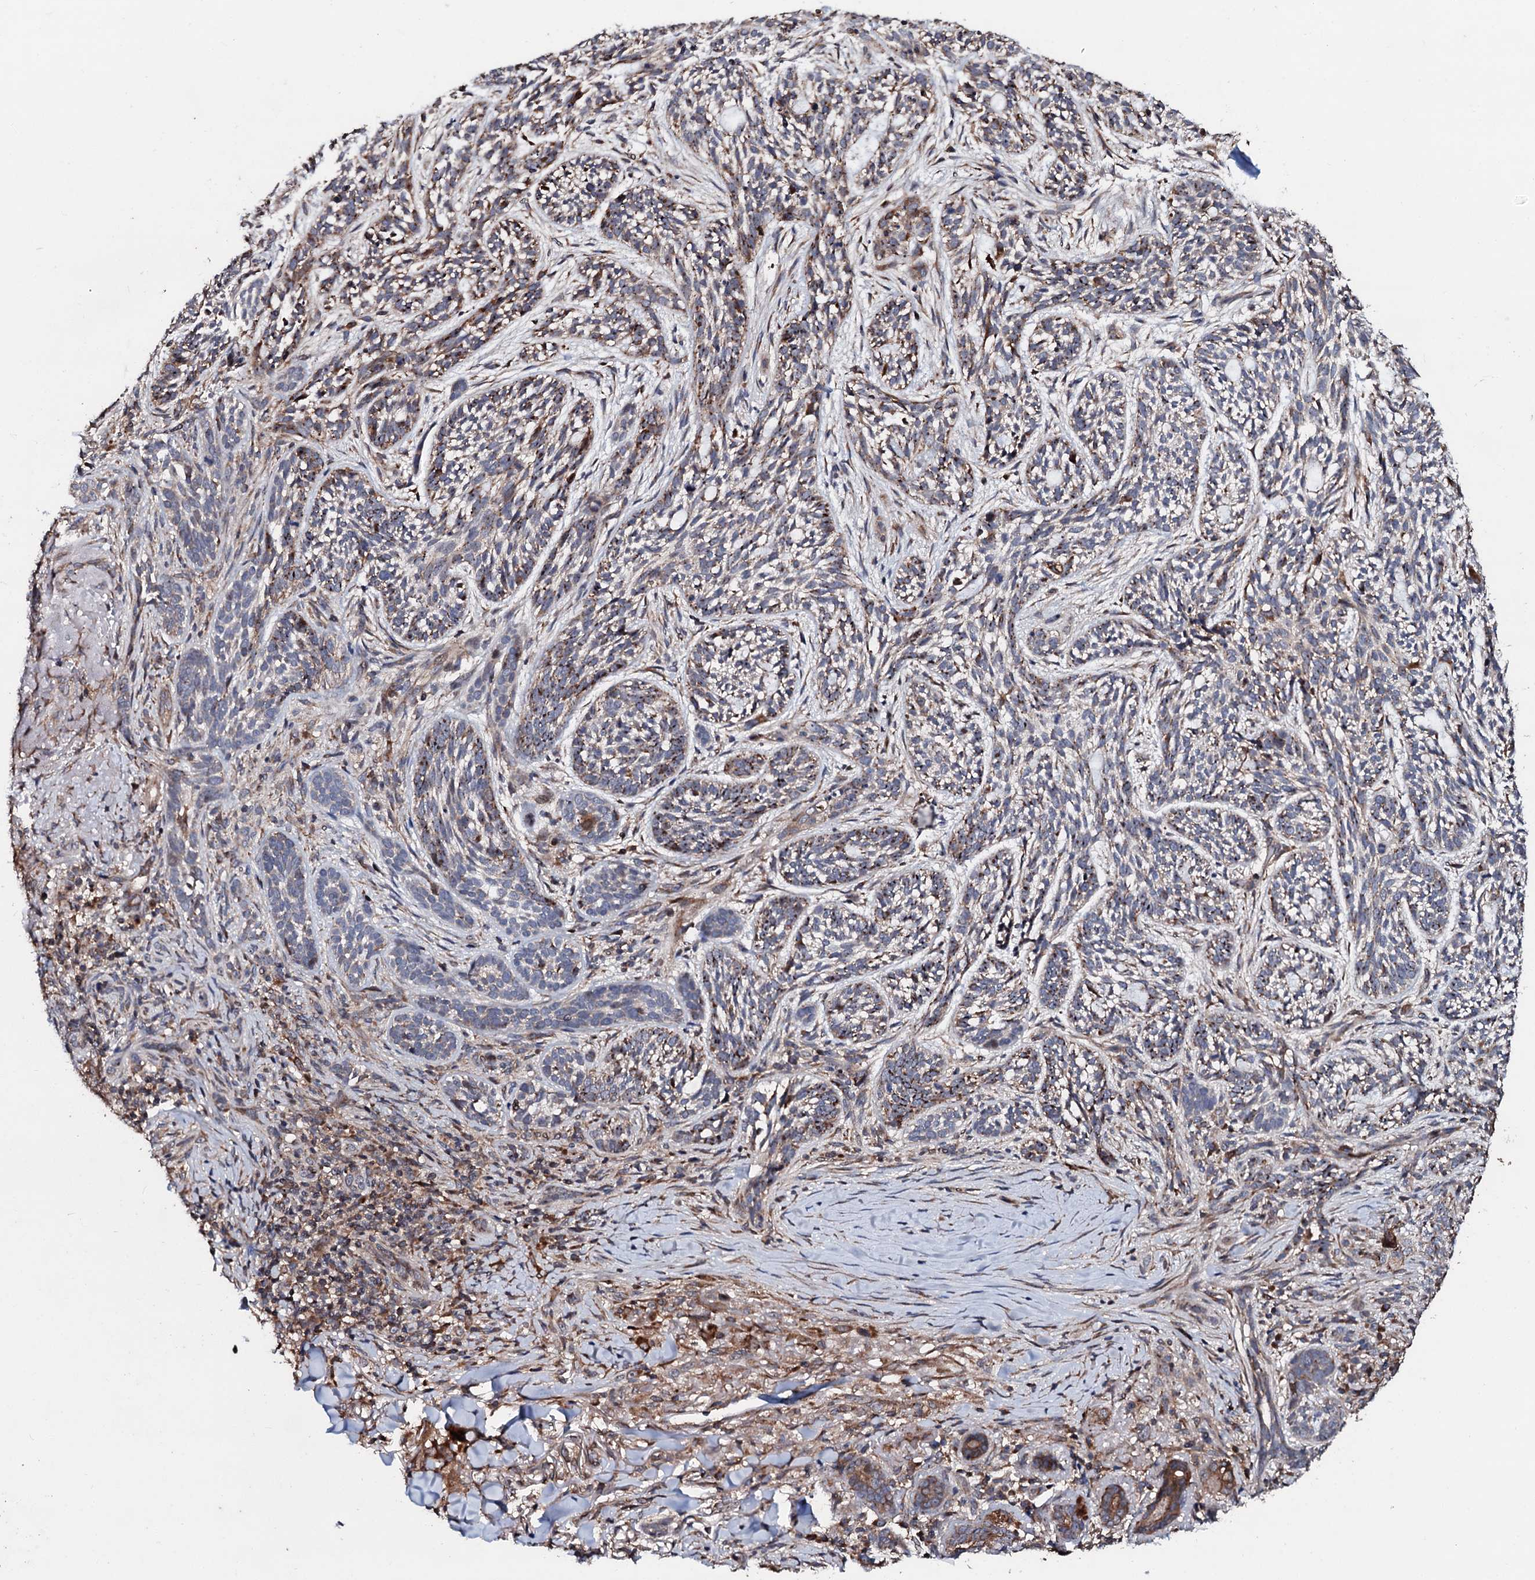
{"staining": {"intensity": "moderate", "quantity": "25%-75%", "location": "cytoplasmic/membranous"}, "tissue": "skin cancer", "cell_type": "Tumor cells", "image_type": "cancer", "snomed": [{"axis": "morphology", "description": "Basal cell carcinoma"}, {"axis": "topography", "description": "Skin"}], "caption": "Human skin cancer stained with a protein marker demonstrates moderate staining in tumor cells.", "gene": "SDHAF2", "patient": {"sex": "male", "age": 71}}